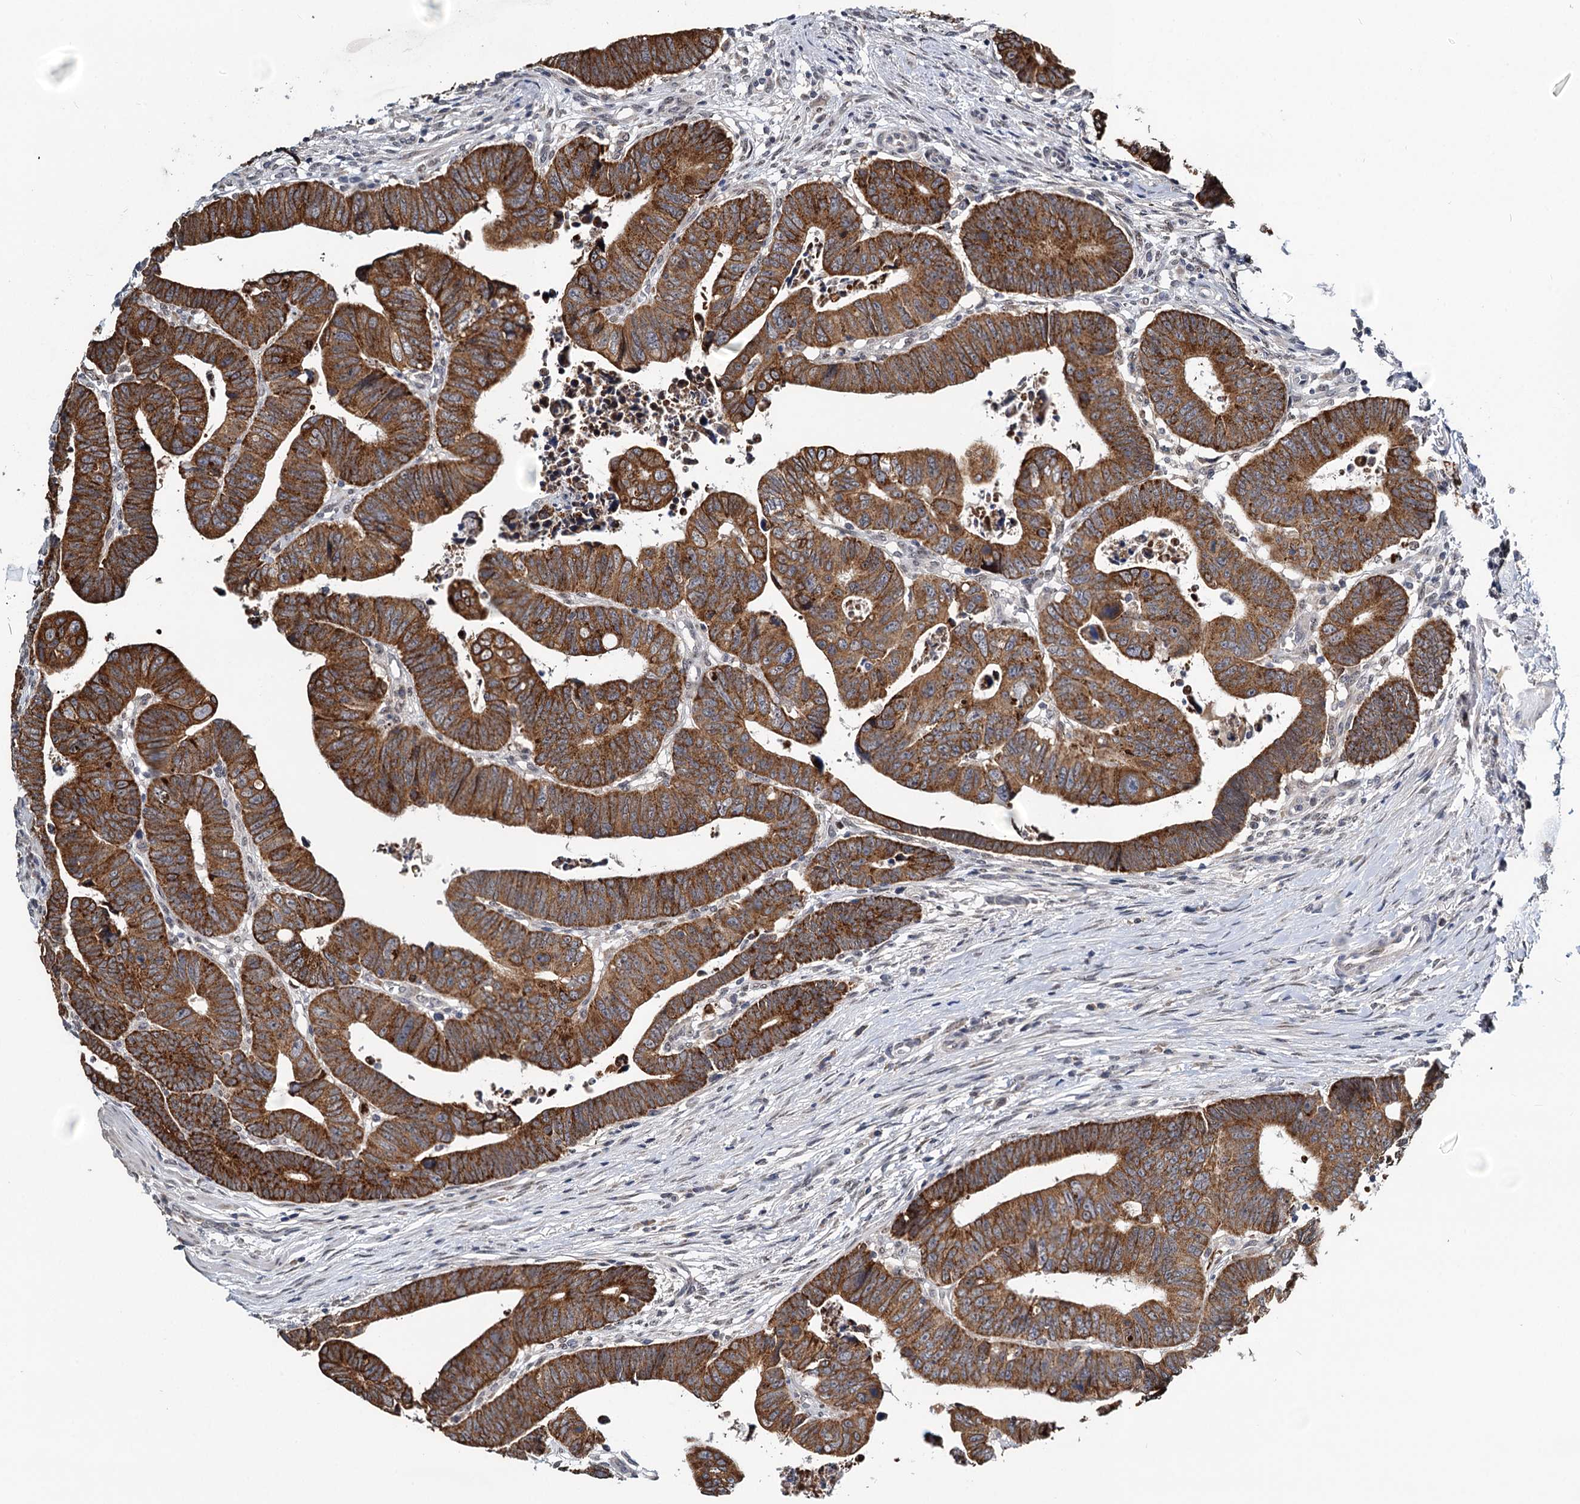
{"staining": {"intensity": "strong", "quantity": ">75%", "location": "cytoplasmic/membranous"}, "tissue": "colorectal cancer", "cell_type": "Tumor cells", "image_type": "cancer", "snomed": [{"axis": "morphology", "description": "Normal tissue, NOS"}, {"axis": "morphology", "description": "Adenocarcinoma, NOS"}, {"axis": "topography", "description": "Rectum"}], "caption": "Immunohistochemistry (IHC) micrograph of neoplastic tissue: colorectal adenocarcinoma stained using IHC shows high levels of strong protein expression localized specifically in the cytoplasmic/membranous of tumor cells, appearing as a cytoplasmic/membranous brown color.", "gene": "RITA1", "patient": {"sex": "female", "age": 65}}